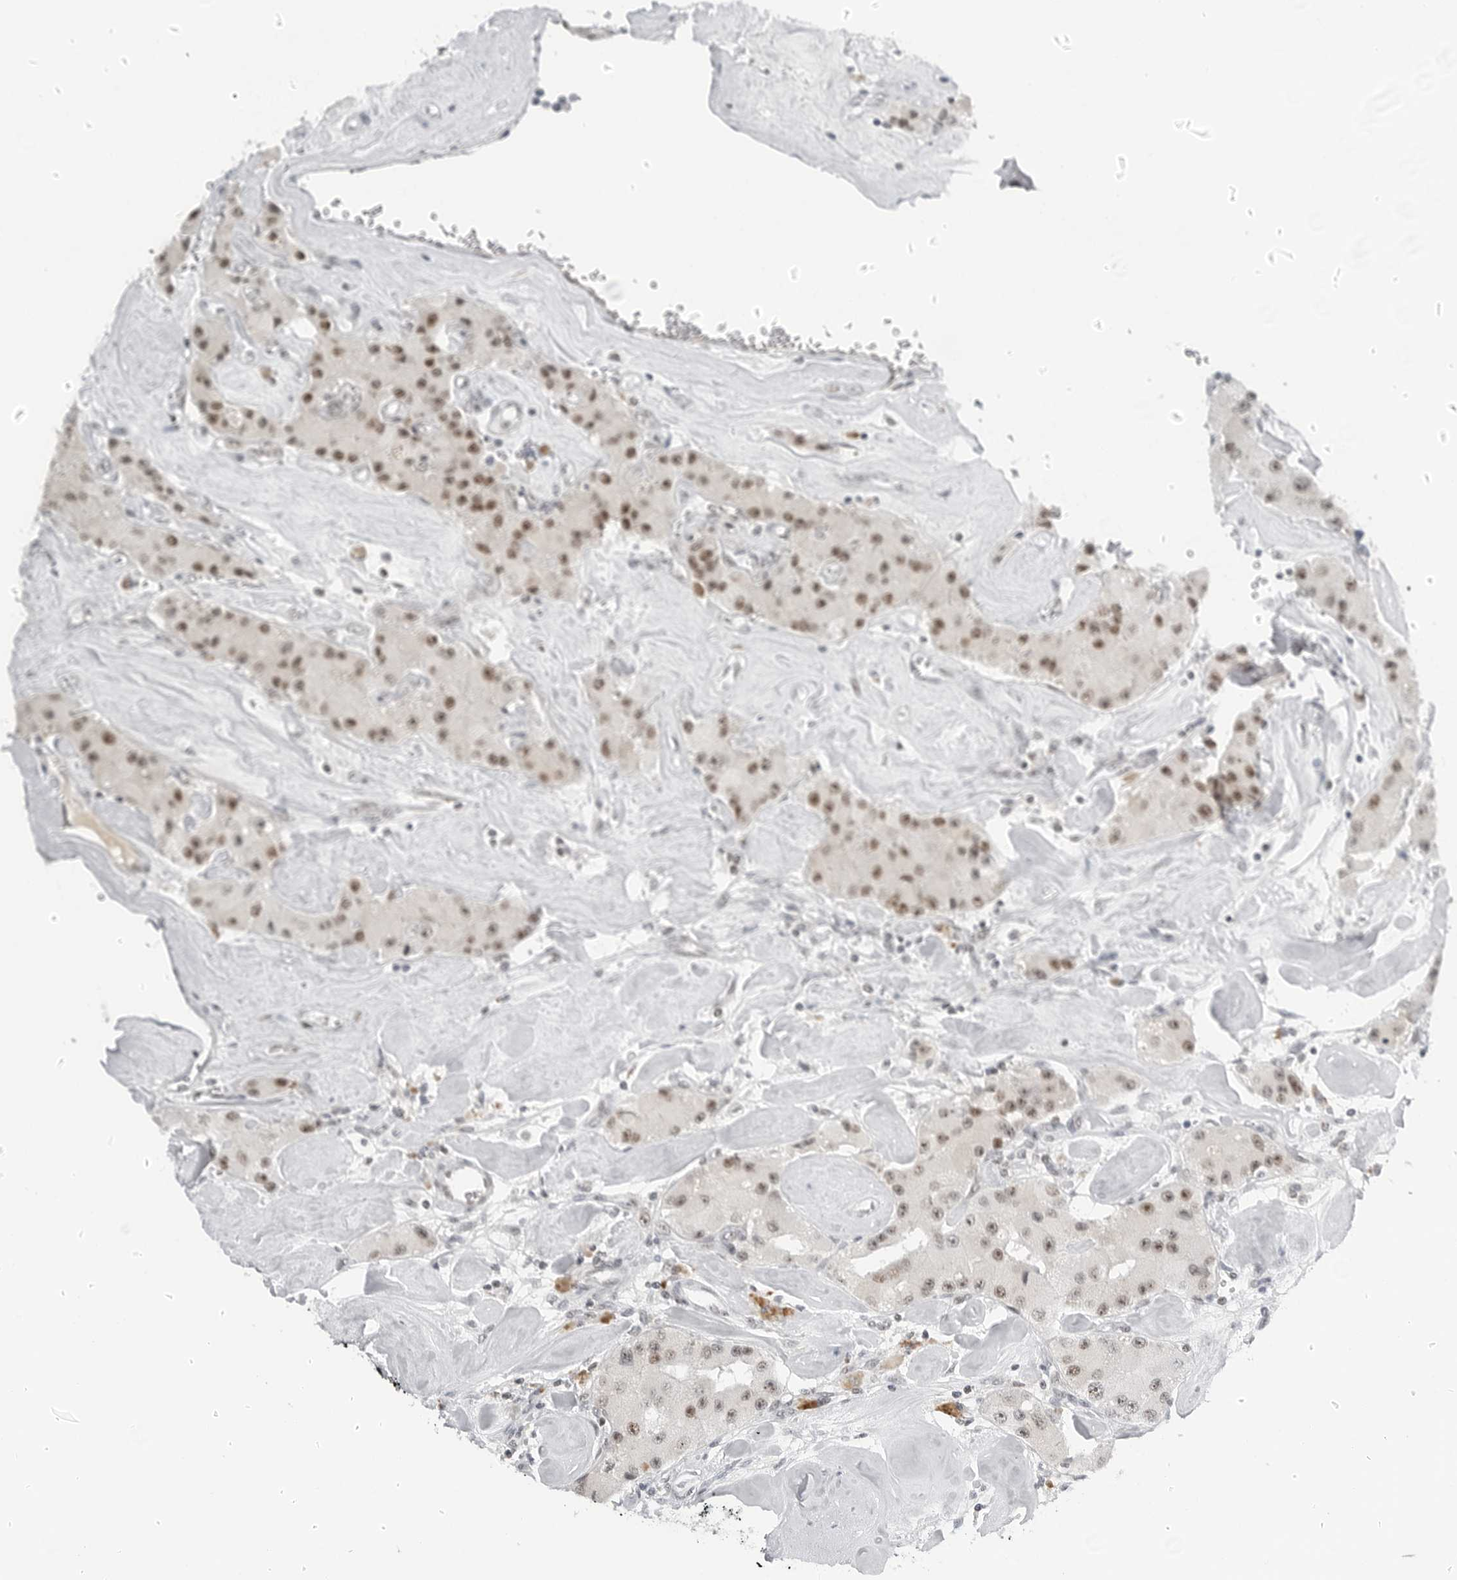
{"staining": {"intensity": "moderate", "quantity": ">75%", "location": "nuclear"}, "tissue": "carcinoid", "cell_type": "Tumor cells", "image_type": "cancer", "snomed": [{"axis": "morphology", "description": "Carcinoid, malignant, NOS"}, {"axis": "topography", "description": "Pancreas"}], "caption": "This histopathology image reveals malignant carcinoid stained with immunohistochemistry (IHC) to label a protein in brown. The nuclear of tumor cells show moderate positivity for the protein. Nuclei are counter-stained blue.", "gene": "WRAP53", "patient": {"sex": "male", "age": 41}}